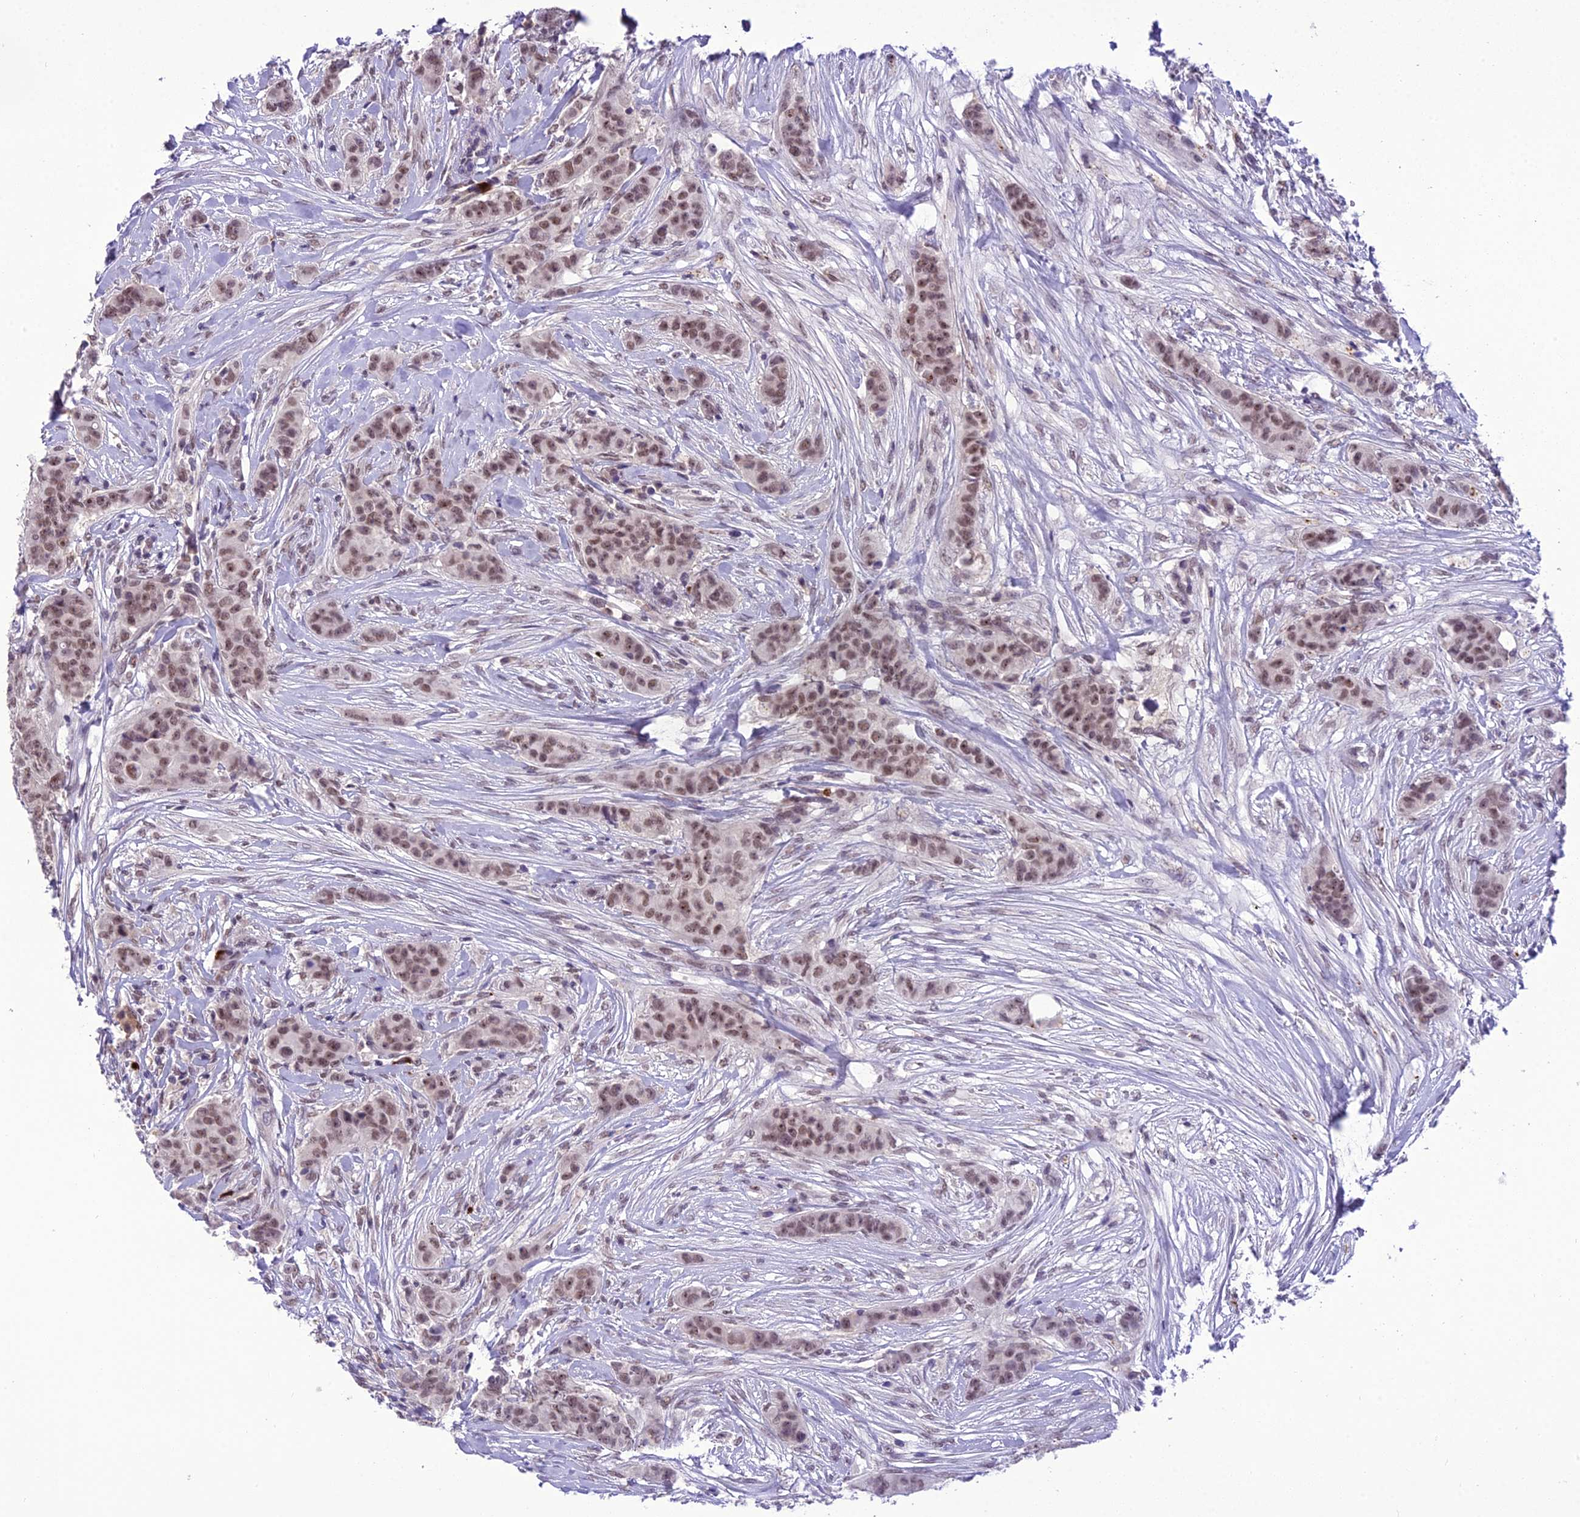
{"staining": {"intensity": "moderate", "quantity": ">75%", "location": "nuclear"}, "tissue": "breast cancer", "cell_type": "Tumor cells", "image_type": "cancer", "snomed": [{"axis": "morphology", "description": "Duct carcinoma"}, {"axis": "topography", "description": "Breast"}], "caption": "Tumor cells display medium levels of moderate nuclear staining in about >75% of cells in human breast invasive ductal carcinoma.", "gene": "SH3RF3", "patient": {"sex": "female", "age": 40}}